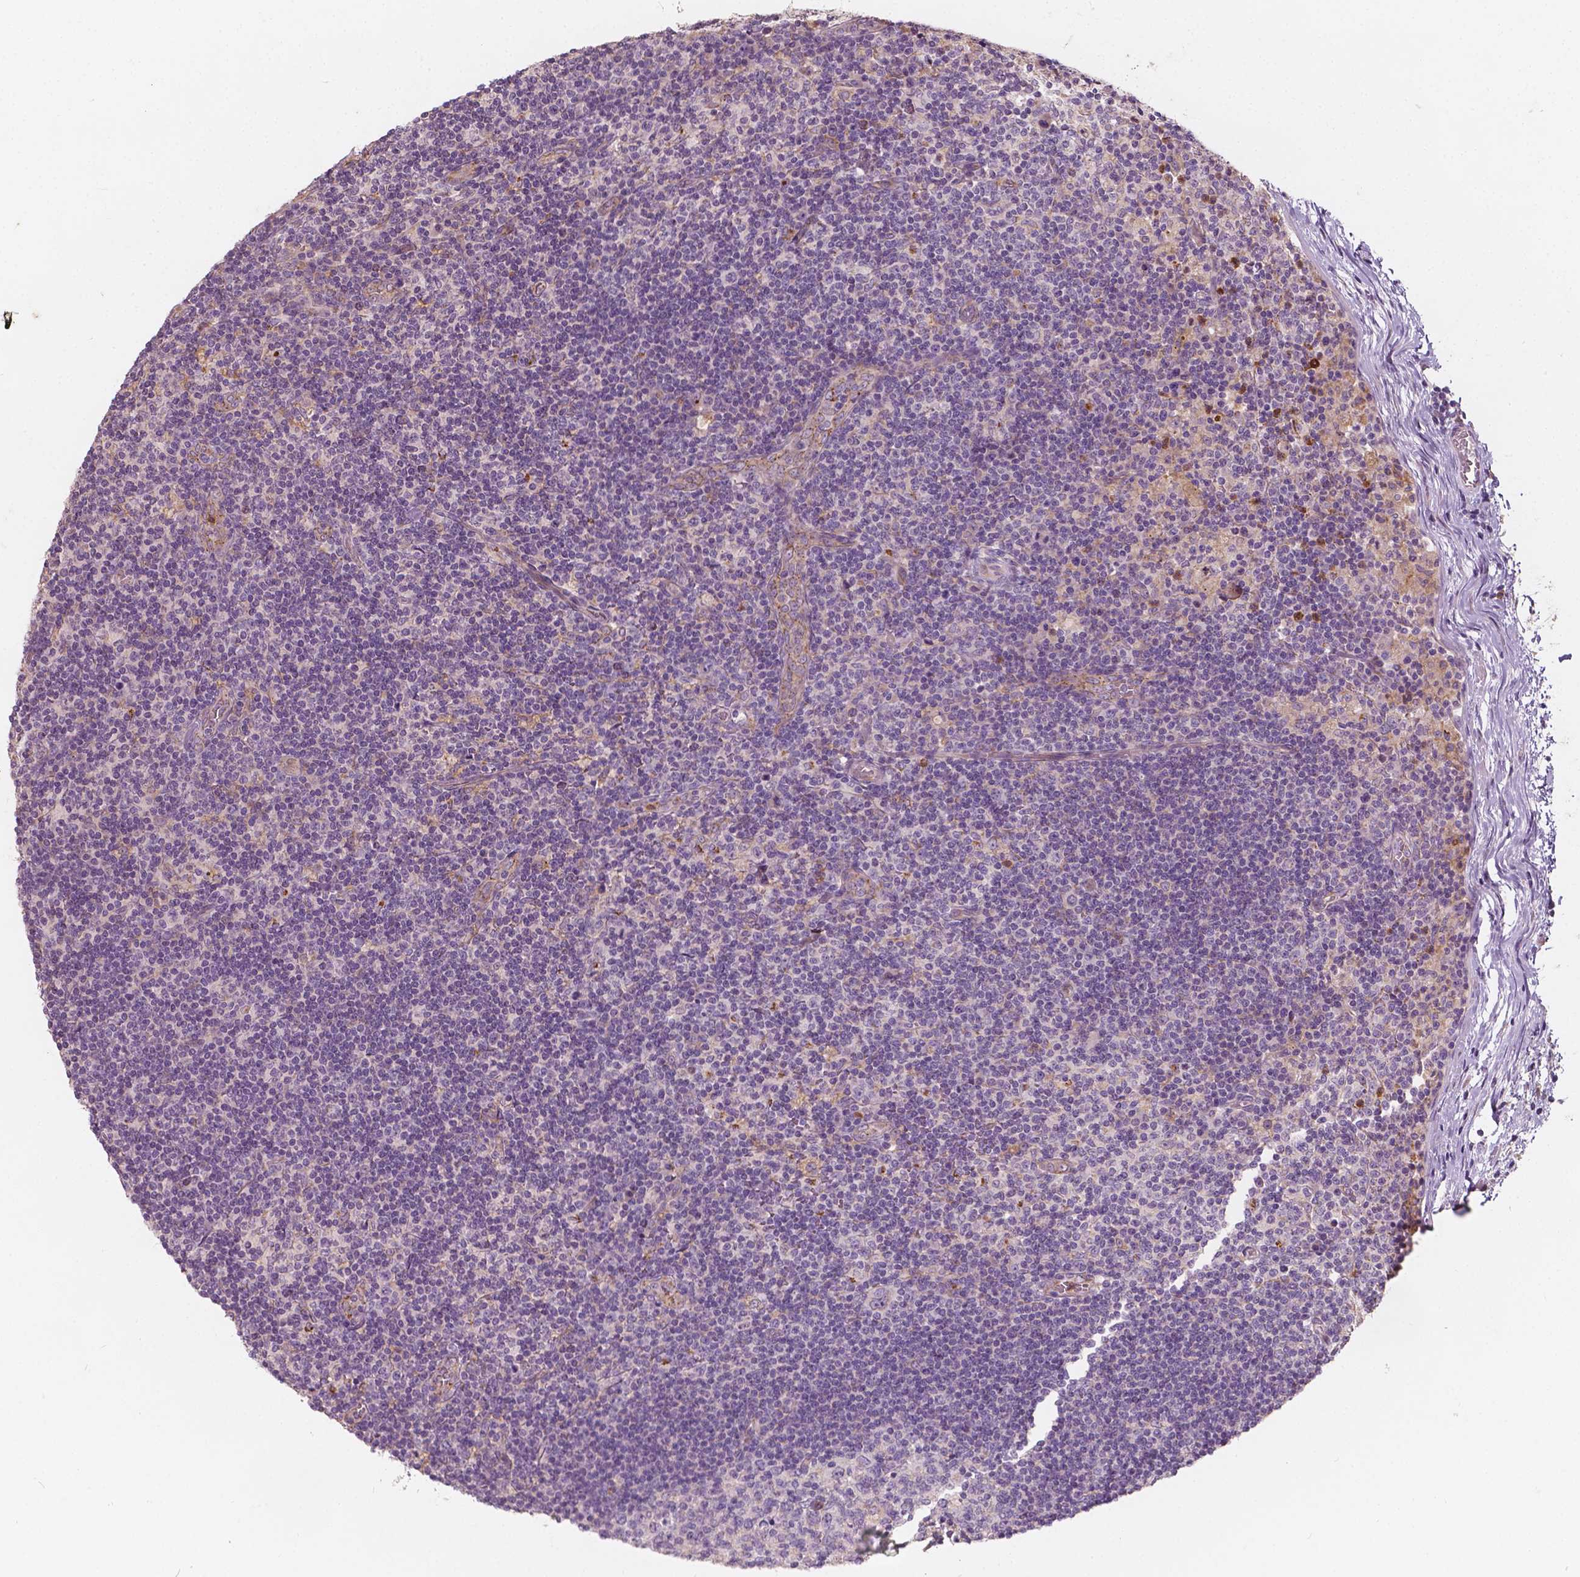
{"staining": {"intensity": "negative", "quantity": "none", "location": "none"}, "tissue": "lymph node", "cell_type": "Germinal center cells", "image_type": "normal", "snomed": [{"axis": "morphology", "description": "Normal tissue, NOS"}, {"axis": "topography", "description": "Lymph node"}], "caption": "Germinal center cells are negative for protein expression in unremarkable human lymph node.", "gene": "NPC1L1", "patient": {"sex": "female", "age": 72}}